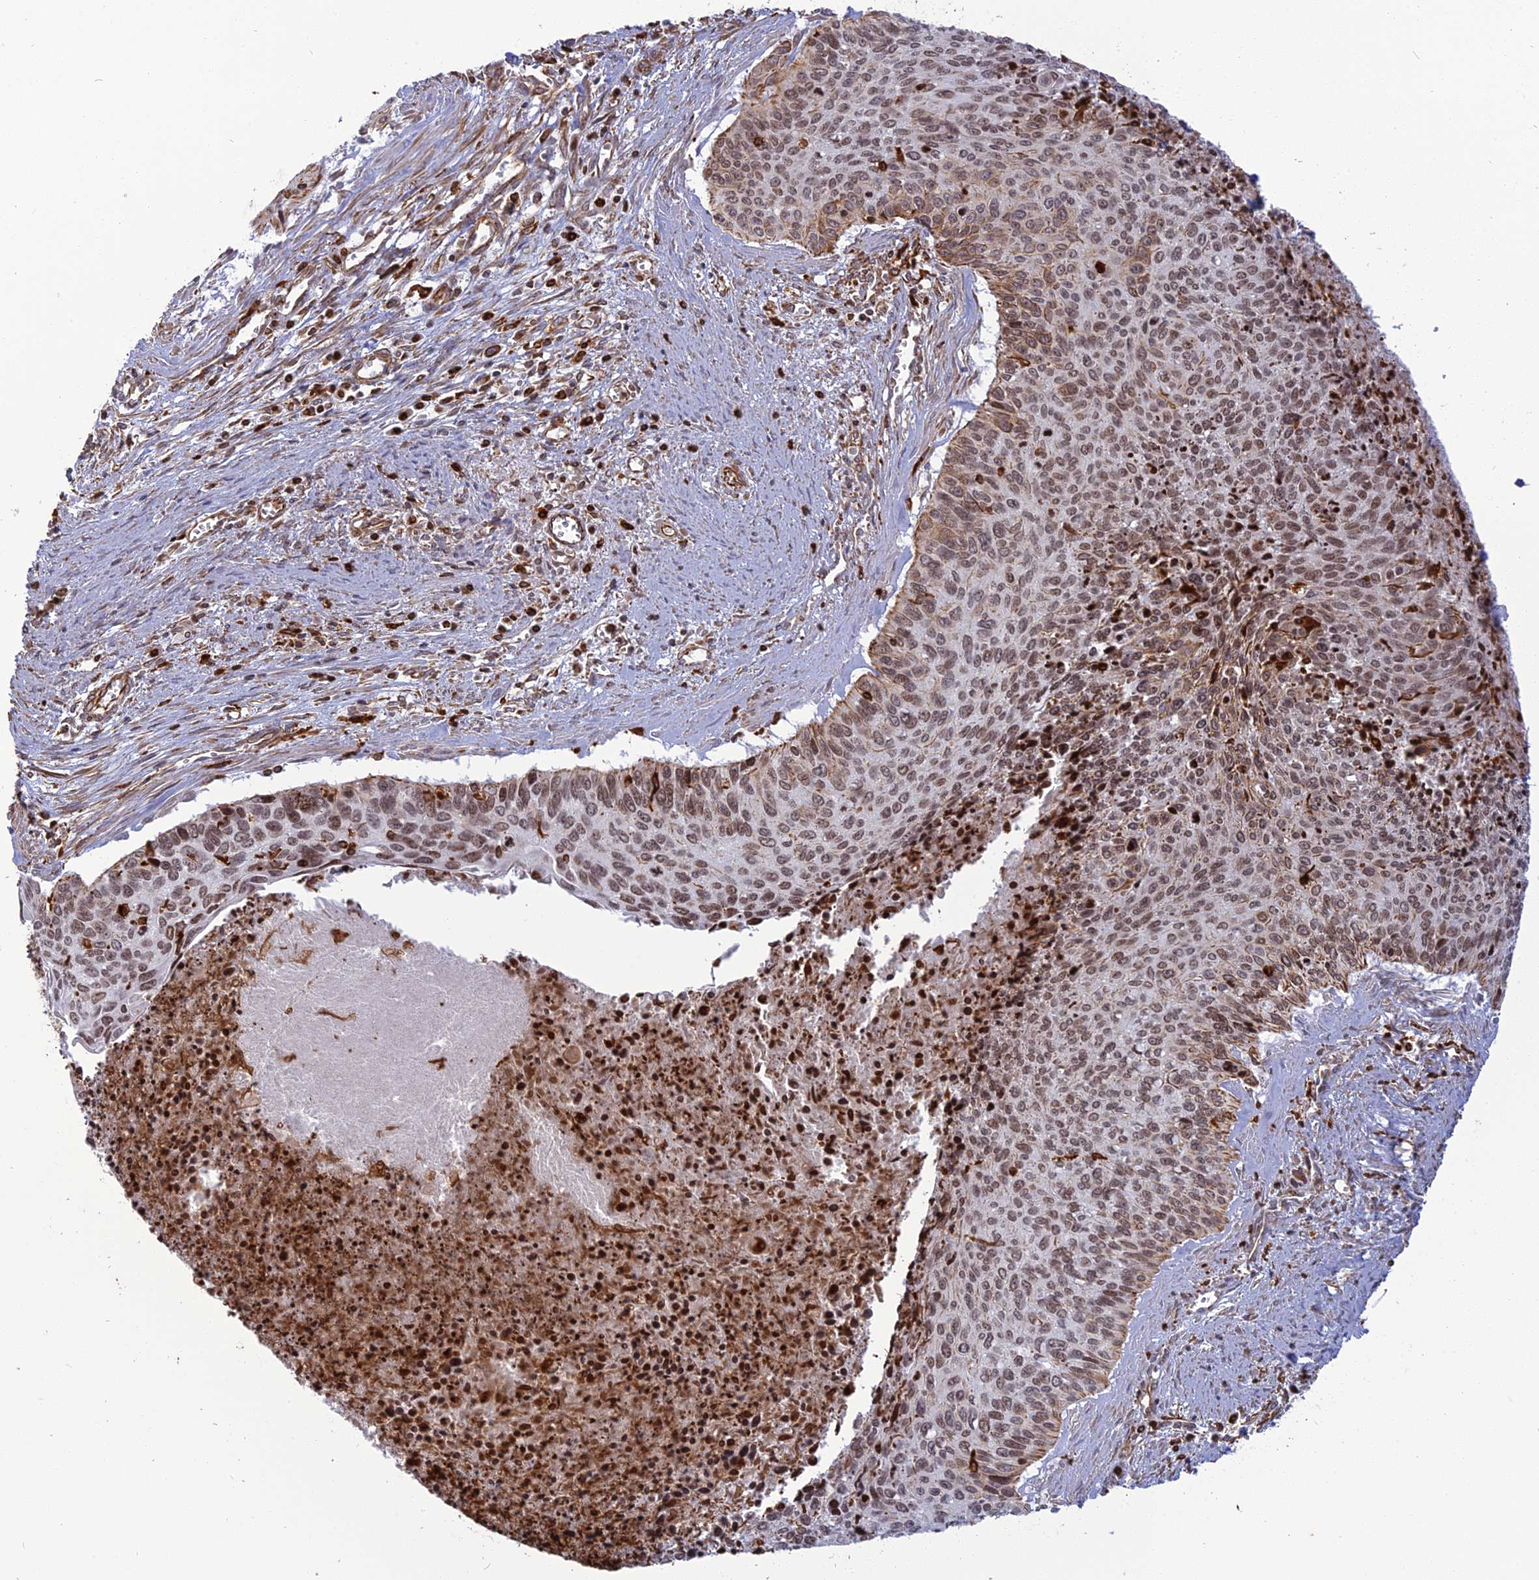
{"staining": {"intensity": "moderate", "quantity": ">75%", "location": "nuclear"}, "tissue": "cervical cancer", "cell_type": "Tumor cells", "image_type": "cancer", "snomed": [{"axis": "morphology", "description": "Squamous cell carcinoma, NOS"}, {"axis": "topography", "description": "Cervix"}], "caption": "An image of cervical squamous cell carcinoma stained for a protein displays moderate nuclear brown staining in tumor cells.", "gene": "APOBR", "patient": {"sex": "female", "age": 55}}